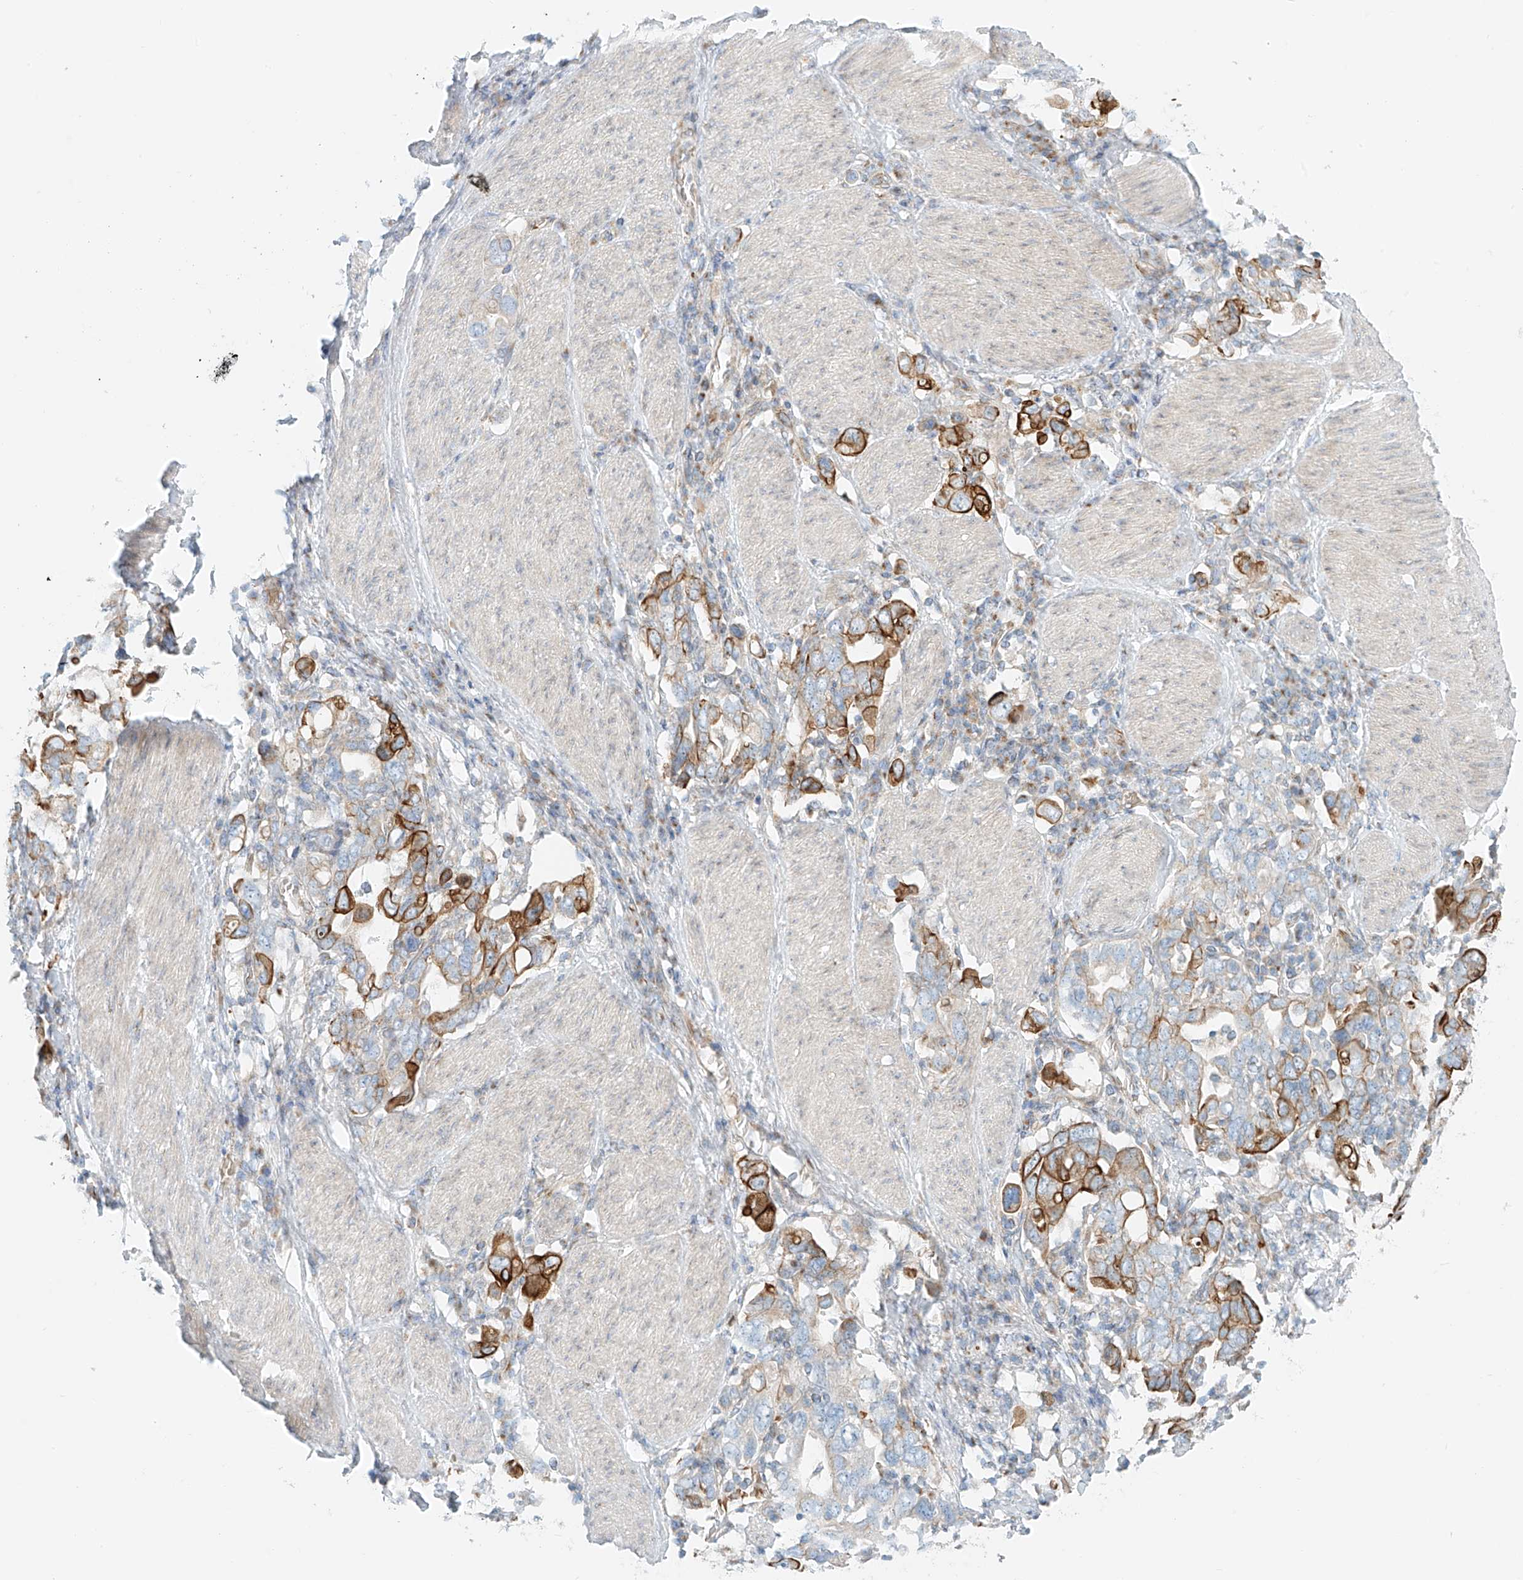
{"staining": {"intensity": "strong", "quantity": "25%-75%", "location": "cytoplasmic/membranous"}, "tissue": "stomach cancer", "cell_type": "Tumor cells", "image_type": "cancer", "snomed": [{"axis": "morphology", "description": "Adenocarcinoma, NOS"}, {"axis": "topography", "description": "Stomach, upper"}], "caption": "Stomach cancer (adenocarcinoma) stained with IHC exhibits strong cytoplasmic/membranous expression in about 25%-75% of tumor cells. The staining is performed using DAB (3,3'-diaminobenzidine) brown chromogen to label protein expression. The nuclei are counter-stained blue using hematoxylin.", "gene": "EIPR1", "patient": {"sex": "male", "age": 62}}